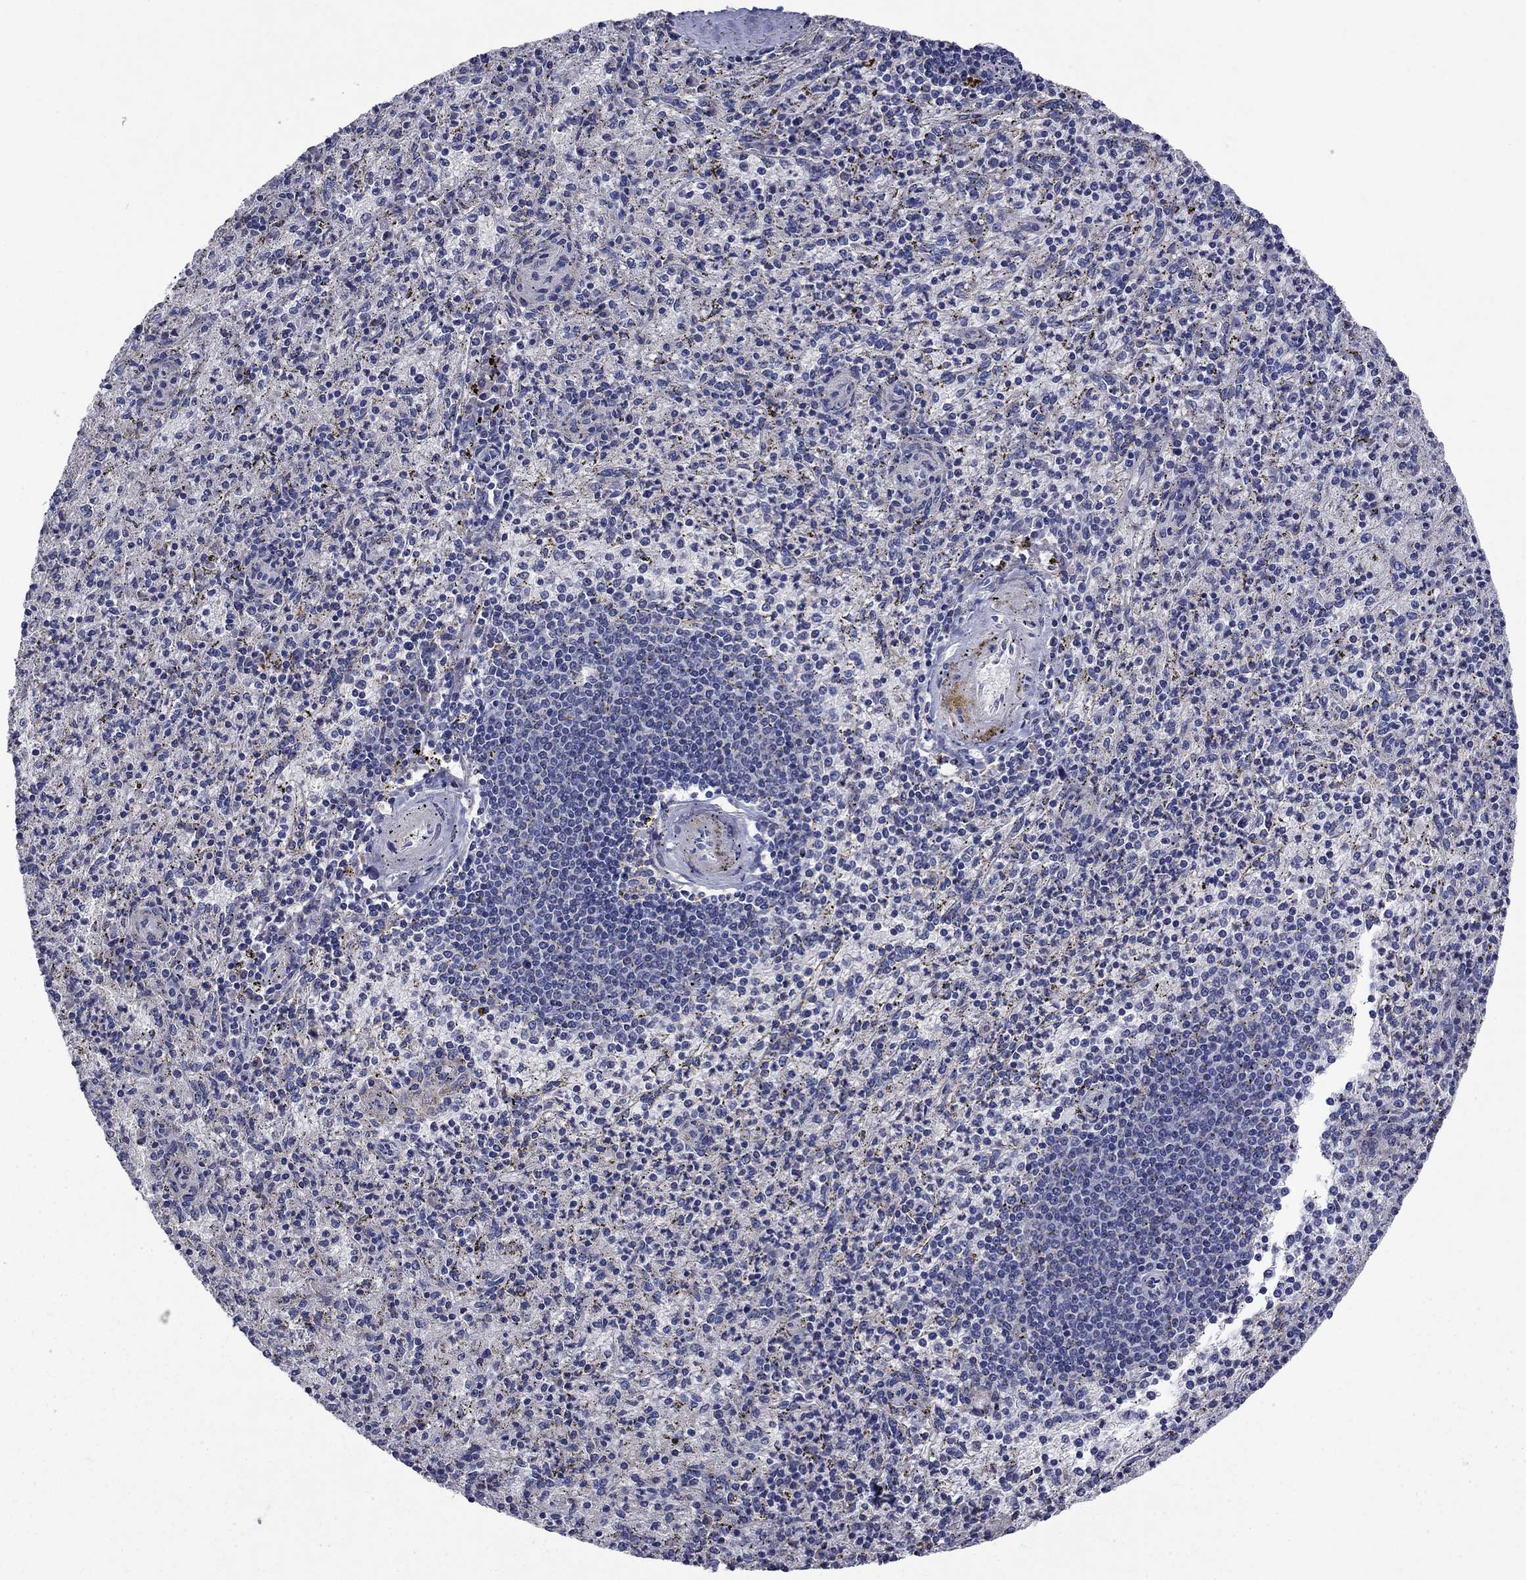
{"staining": {"intensity": "negative", "quantity": "none", "location": "none"}, "tissue": "spleen", "cell_type": "Cells in red pulp", "image_type": "normal", "snomed": [{"axis": "morphology", "description": "Normal tissue, NOS"}, {"axis": "topography", "description": "Spleen"}], "caption": "The immunohistochemistry (IHC) micrograph has no significant staining in cells in red pulp of spleen.", "gene": "SULT2B1", "patient": {"sex": "male", "age": 60}}